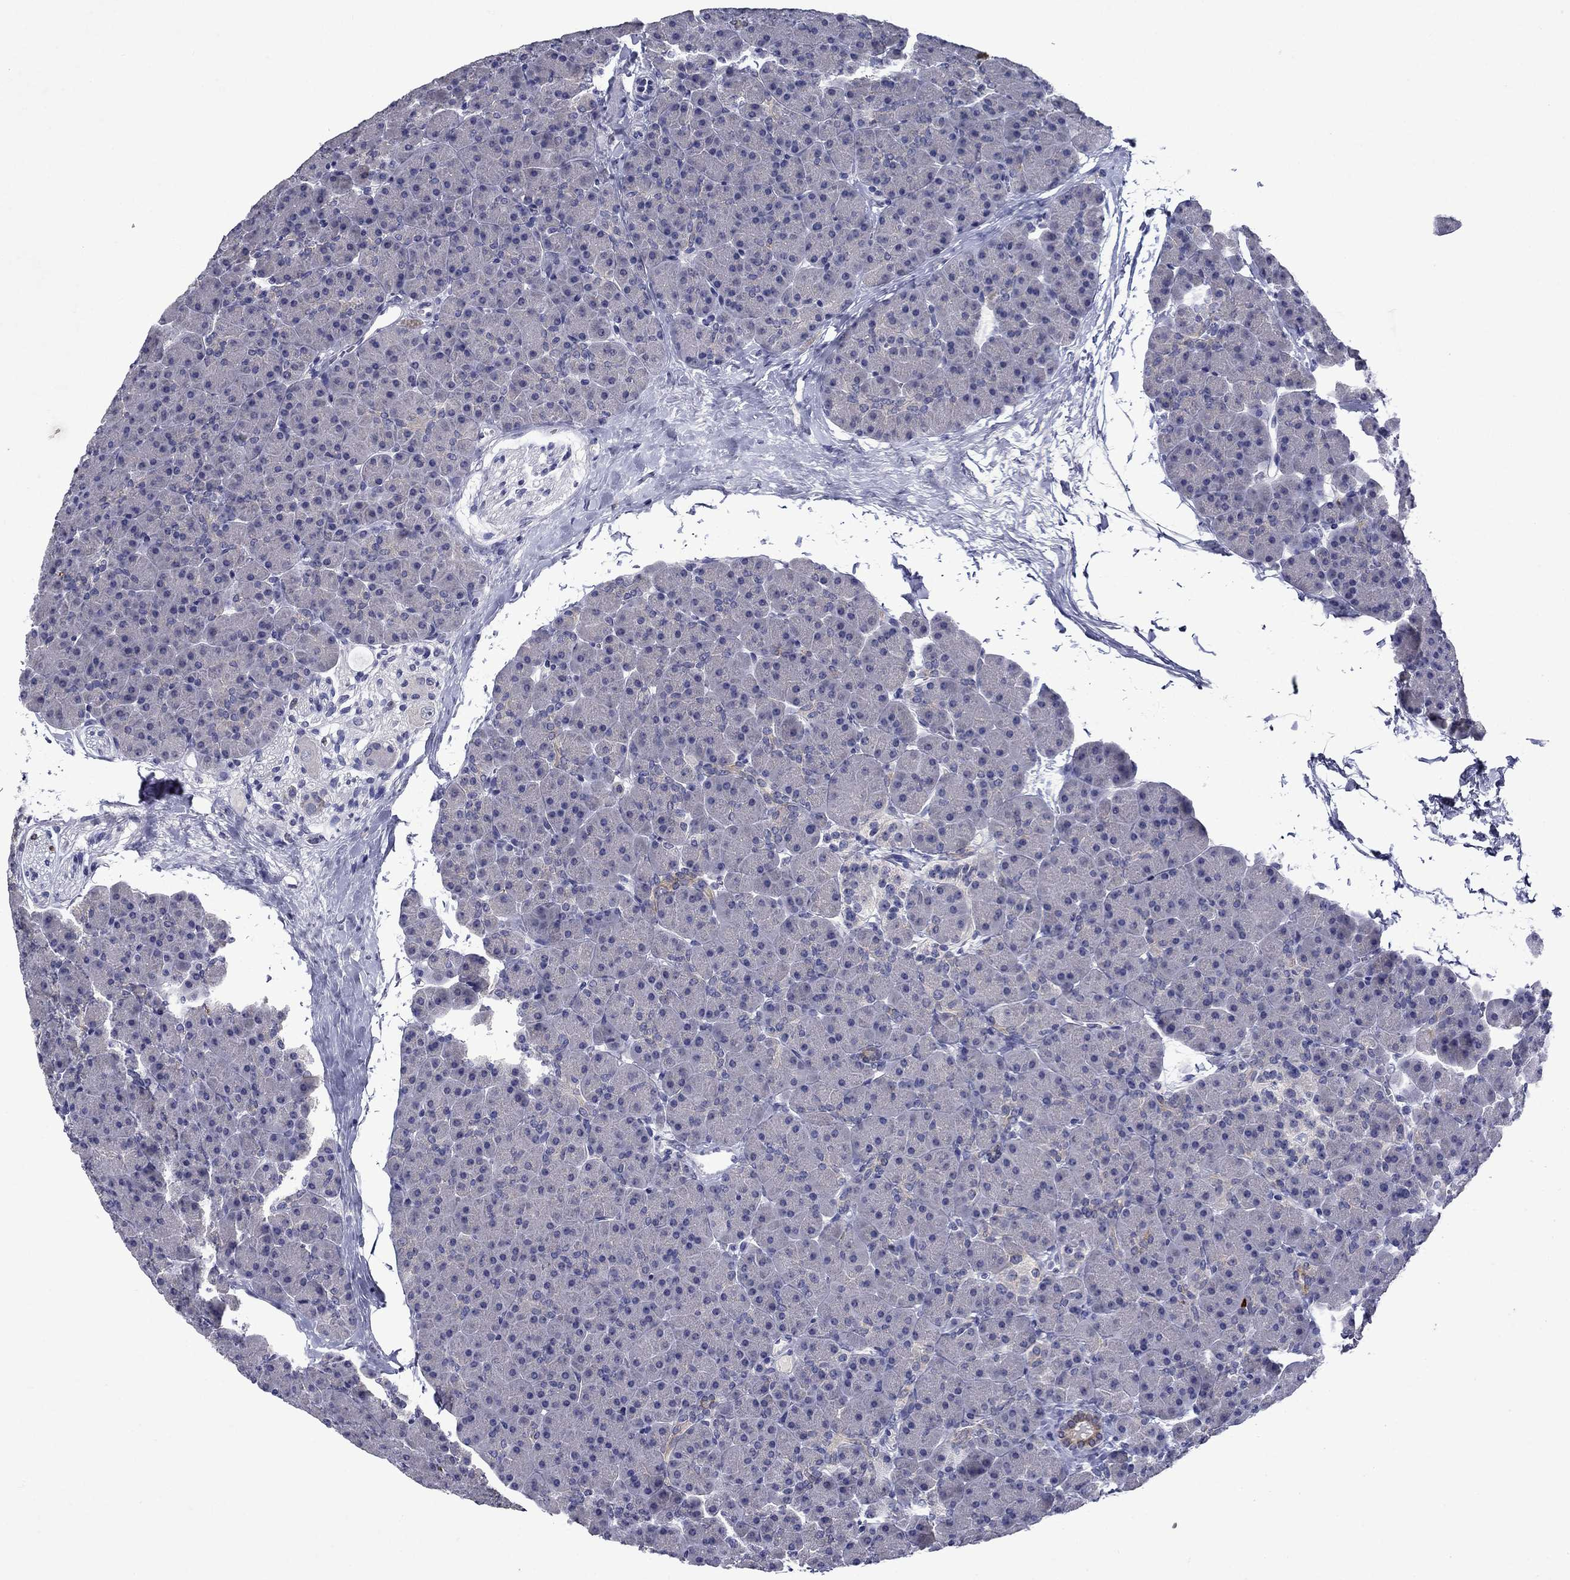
{"staining": {"intensity": "negative", "quantity": "none", "location": "none"}, "tissue": "pancreas", "cell_type": "Exocrine glandular cells", "image_type": "normal", "snomed": [{"axis": "morphology", "description": "Normal tissue, NOS"}, {"axis": "topography", "description": "Pancreas"}], "caption": "Immunohistochemistry of benign human pancreas displays no expression in exocrine glandular cells.", "gene": "IRF5", "patient": {"sex": "female", "age": 44}}